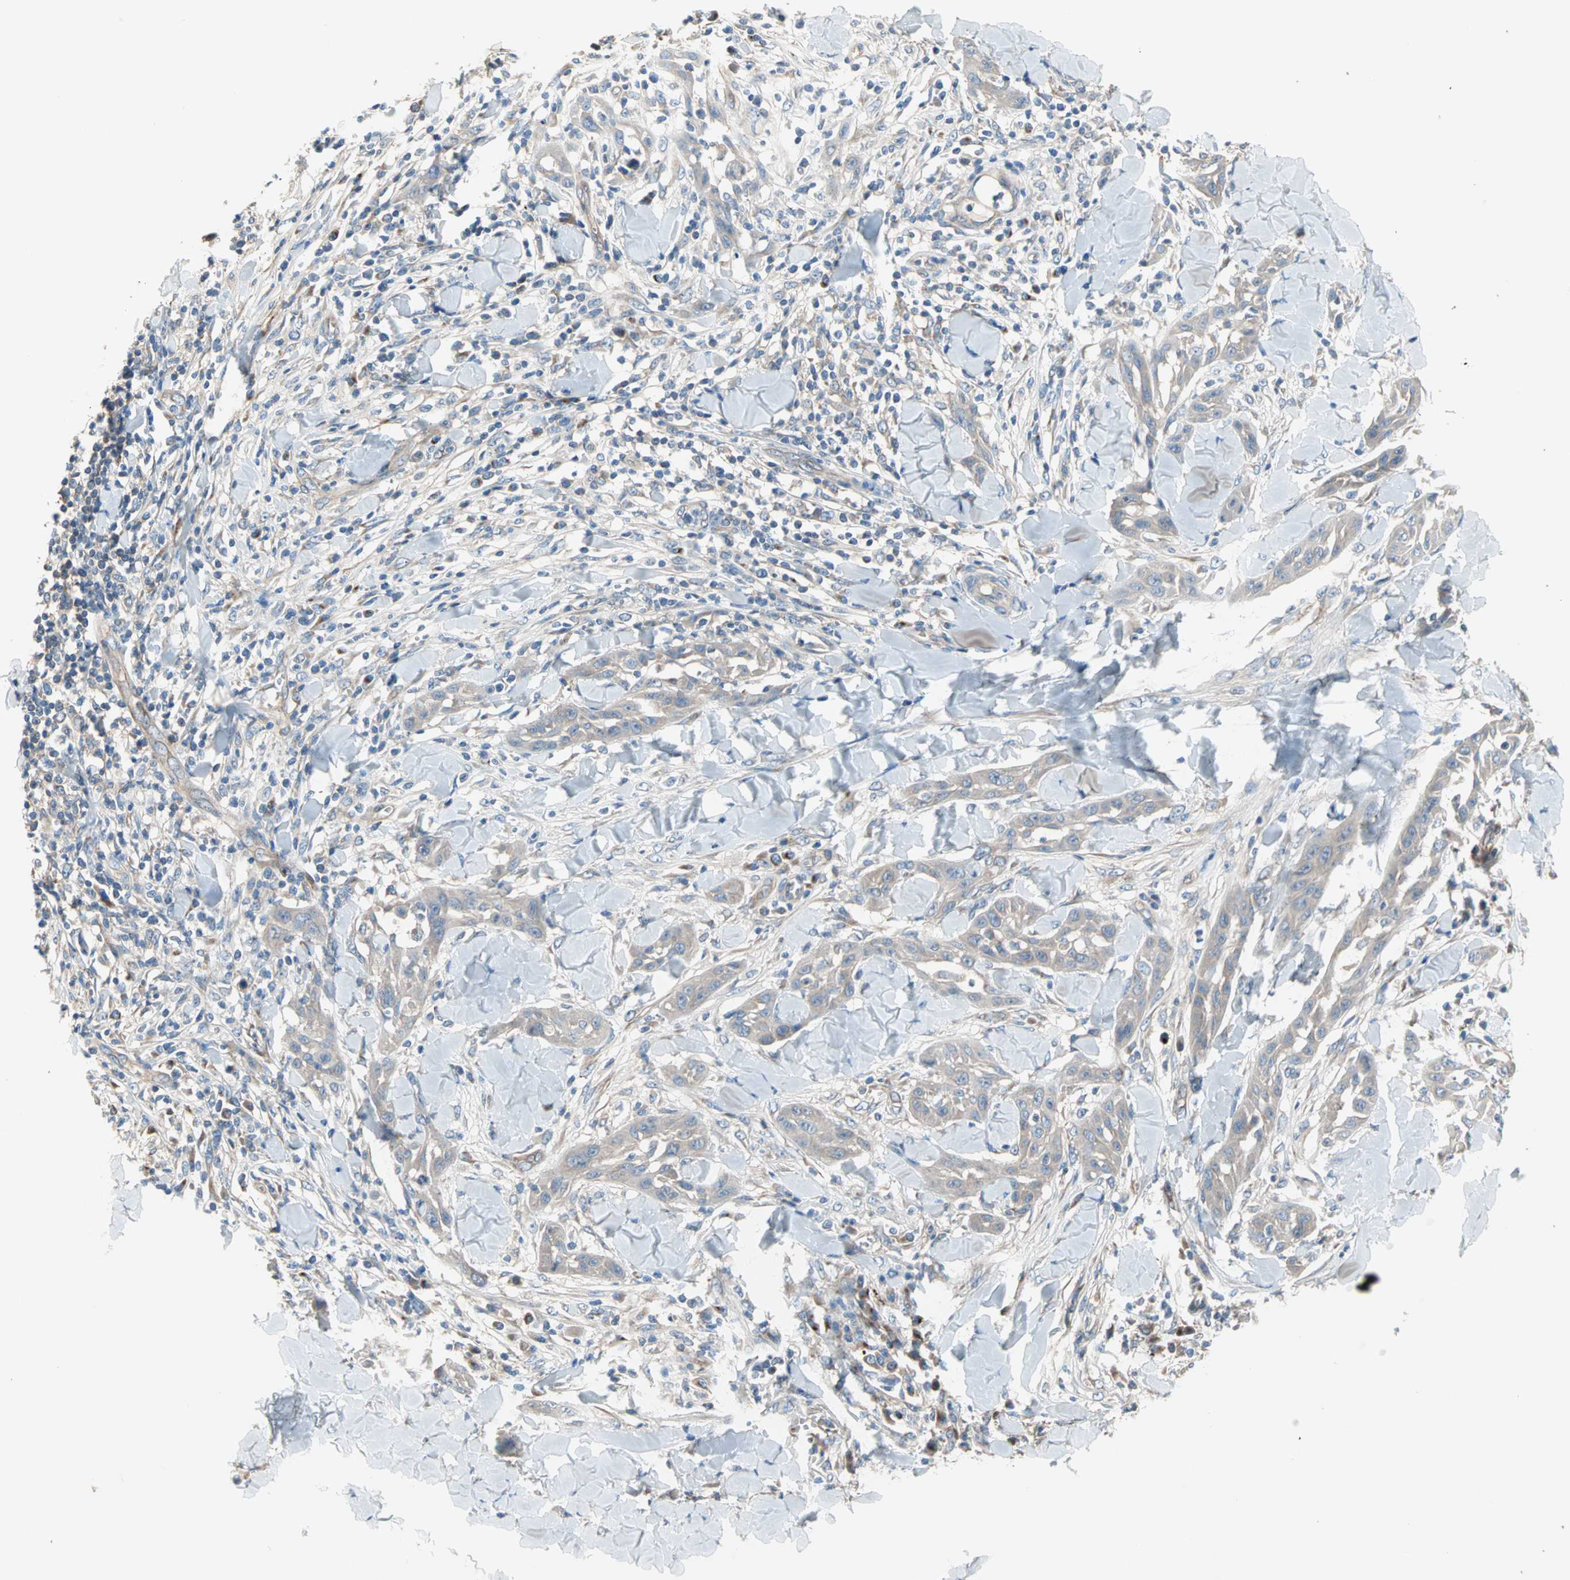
{"staining": {"intensity": "weak", "quantity": "25%-75%", "location": "cytoplasmic/membranous"}, "tissue": "skin cancer", "cell_type": "Tumor cells", "image_type": "cancer", "snomed": [{"axis": "morphology", "description": "Squamous cell carcinoma, NOS"}, {"axis": "topography", "description": "Skin"}], "caption": "Brown immunohistochemical staining in squamous cell carcinoma (skin) demonstrates weak cytoplasmic/membranous staining in about 25%-75% of tumor cells.", "gene": "PDE8A", "patient": {"sex": "male", "age": 24}}